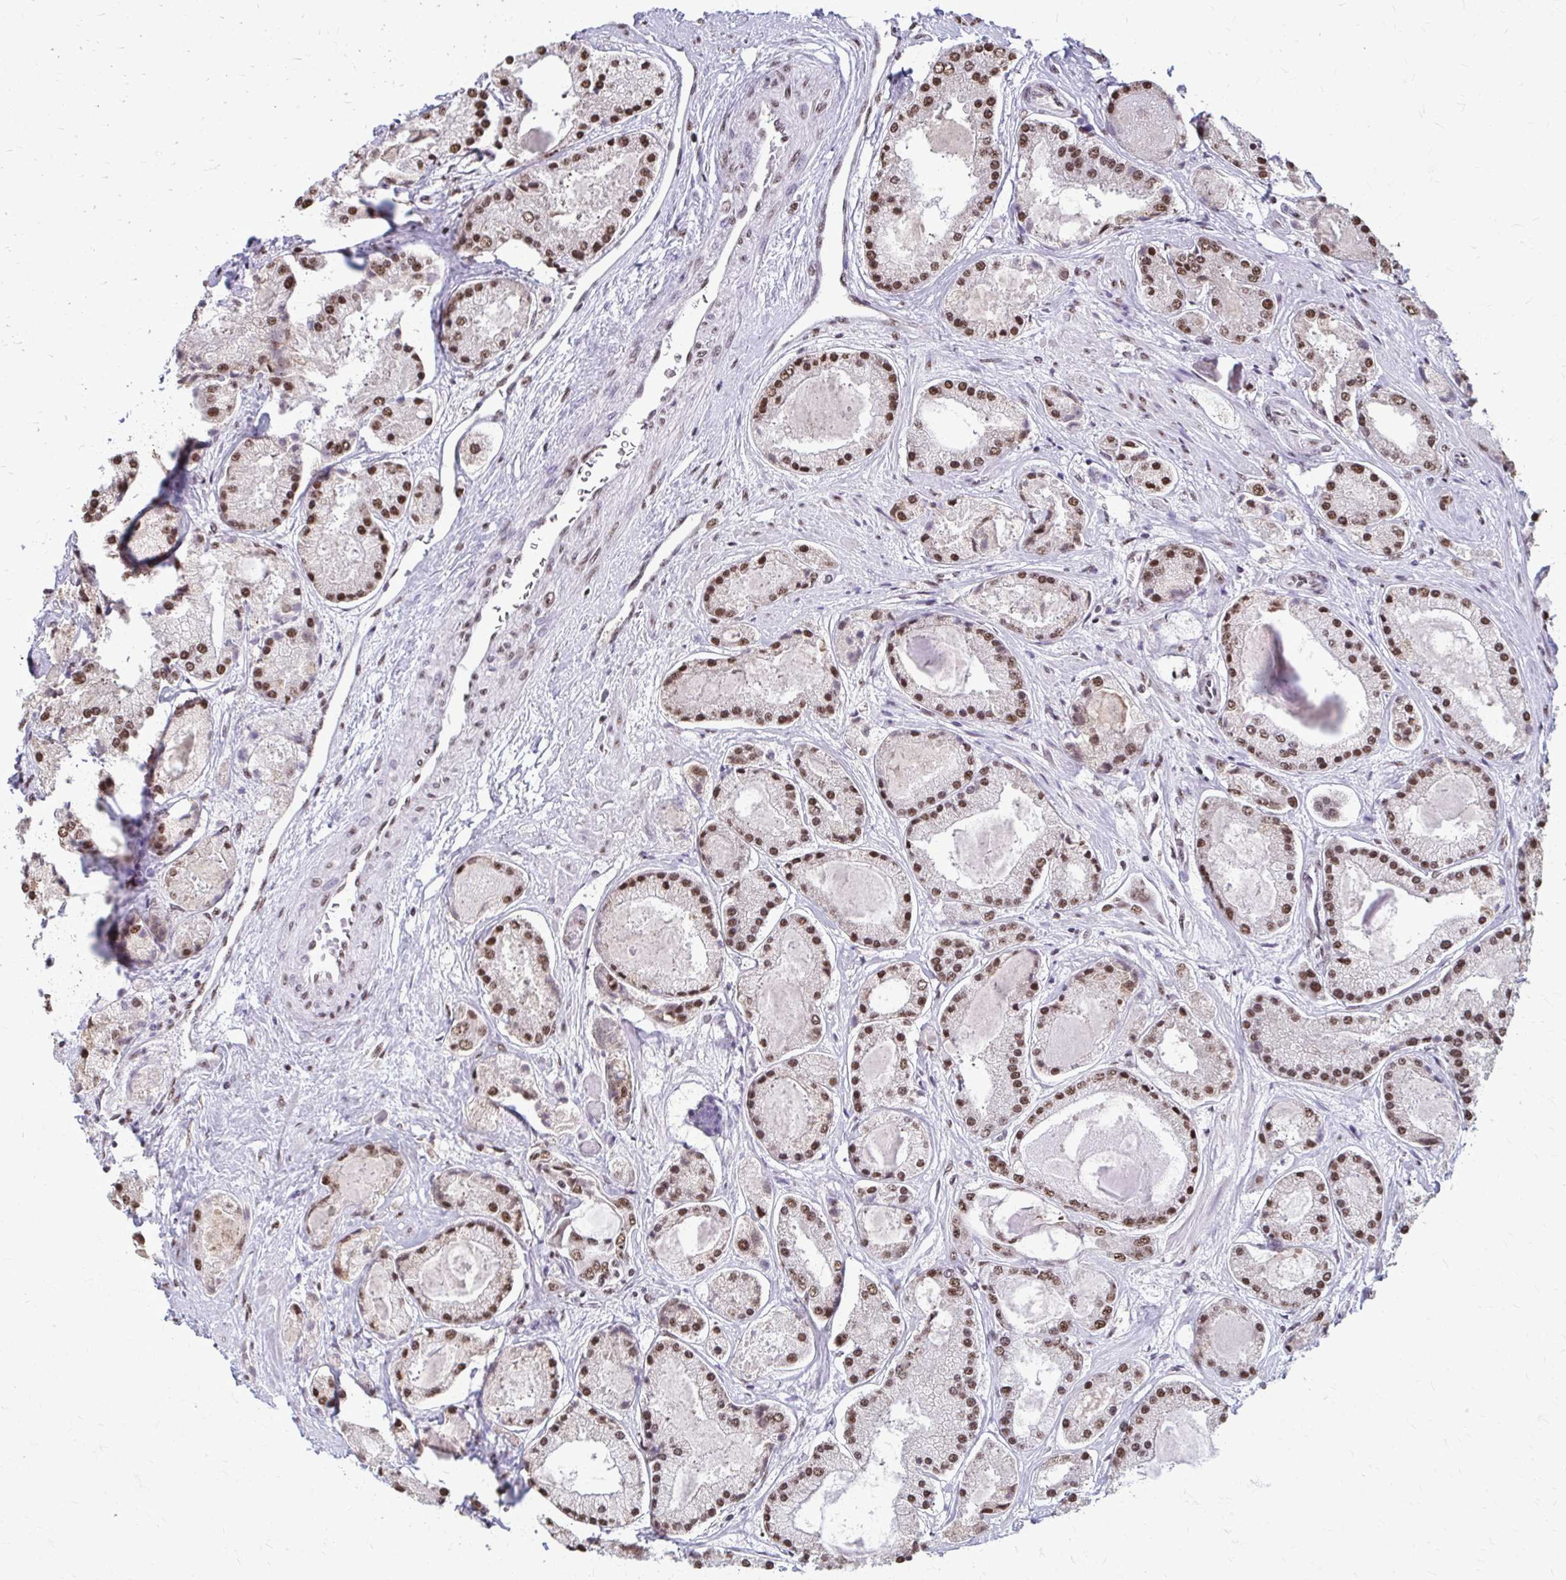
{"staining": {"intensity": "moderate", "quantity": ">75%", "location": "nuclear"}, "tissue": "prostate cancer", "cell_type": "Tumor cells", "image_type": "cancer", "snomed": [{"axis": "morphology", "description": "Adenocarcinoma, High grade"}, {"axis": "topography", "description": "Prostate"}], "caption": "Immunohistochemistry (DAB) staining of human high-grade adenocarcinoma (prostate) demonstrates moderate nuclear protein expression in approximately >75% of tumor cells. (Brightfield microscopy of DAB IHC at high magnification).", "gene": "SNRPA", "patient": {"sex": "male", "age": 67}}